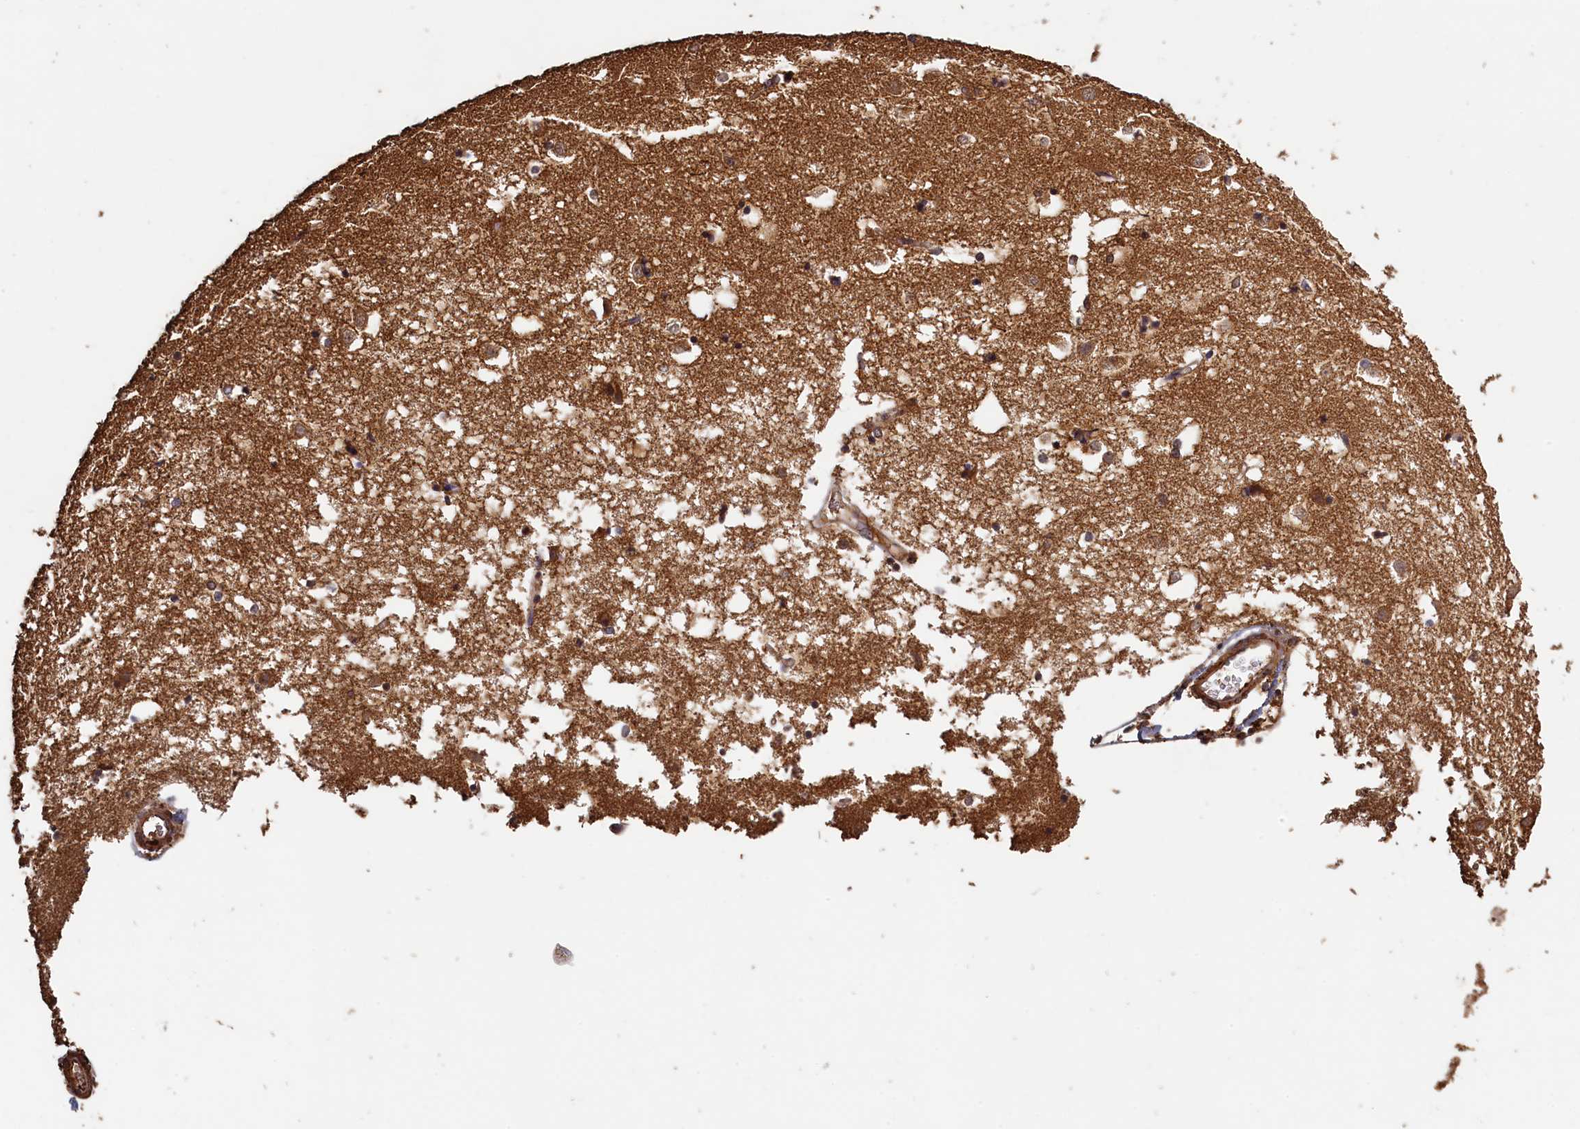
{"staining": {"intensity": "moderate", "quantity": ">75%", "location": "cytoplasmic/membranous"}, "tissue": "caudate", "cell_type": "Glial cells", "image_type": "normal", "snomed": [{"axis": "morphology", "description": "Normal tissue, NOS"}, {"axis": "topography", "description": "Lateral ventricle wall"}], "caption": "Immunohistochemical staining of benign caudate displays moderate cytoplasmic/membranous protein staining in about >75% of glial cells. The staining is performed using DAB (3,3'-diaminobenzidine) brown chromogen to label protein expression. The nuclei are counter-stained blue using hematoxylin.", "gene": "SNX33", "patient": {"sex": "male", "age": 45}}